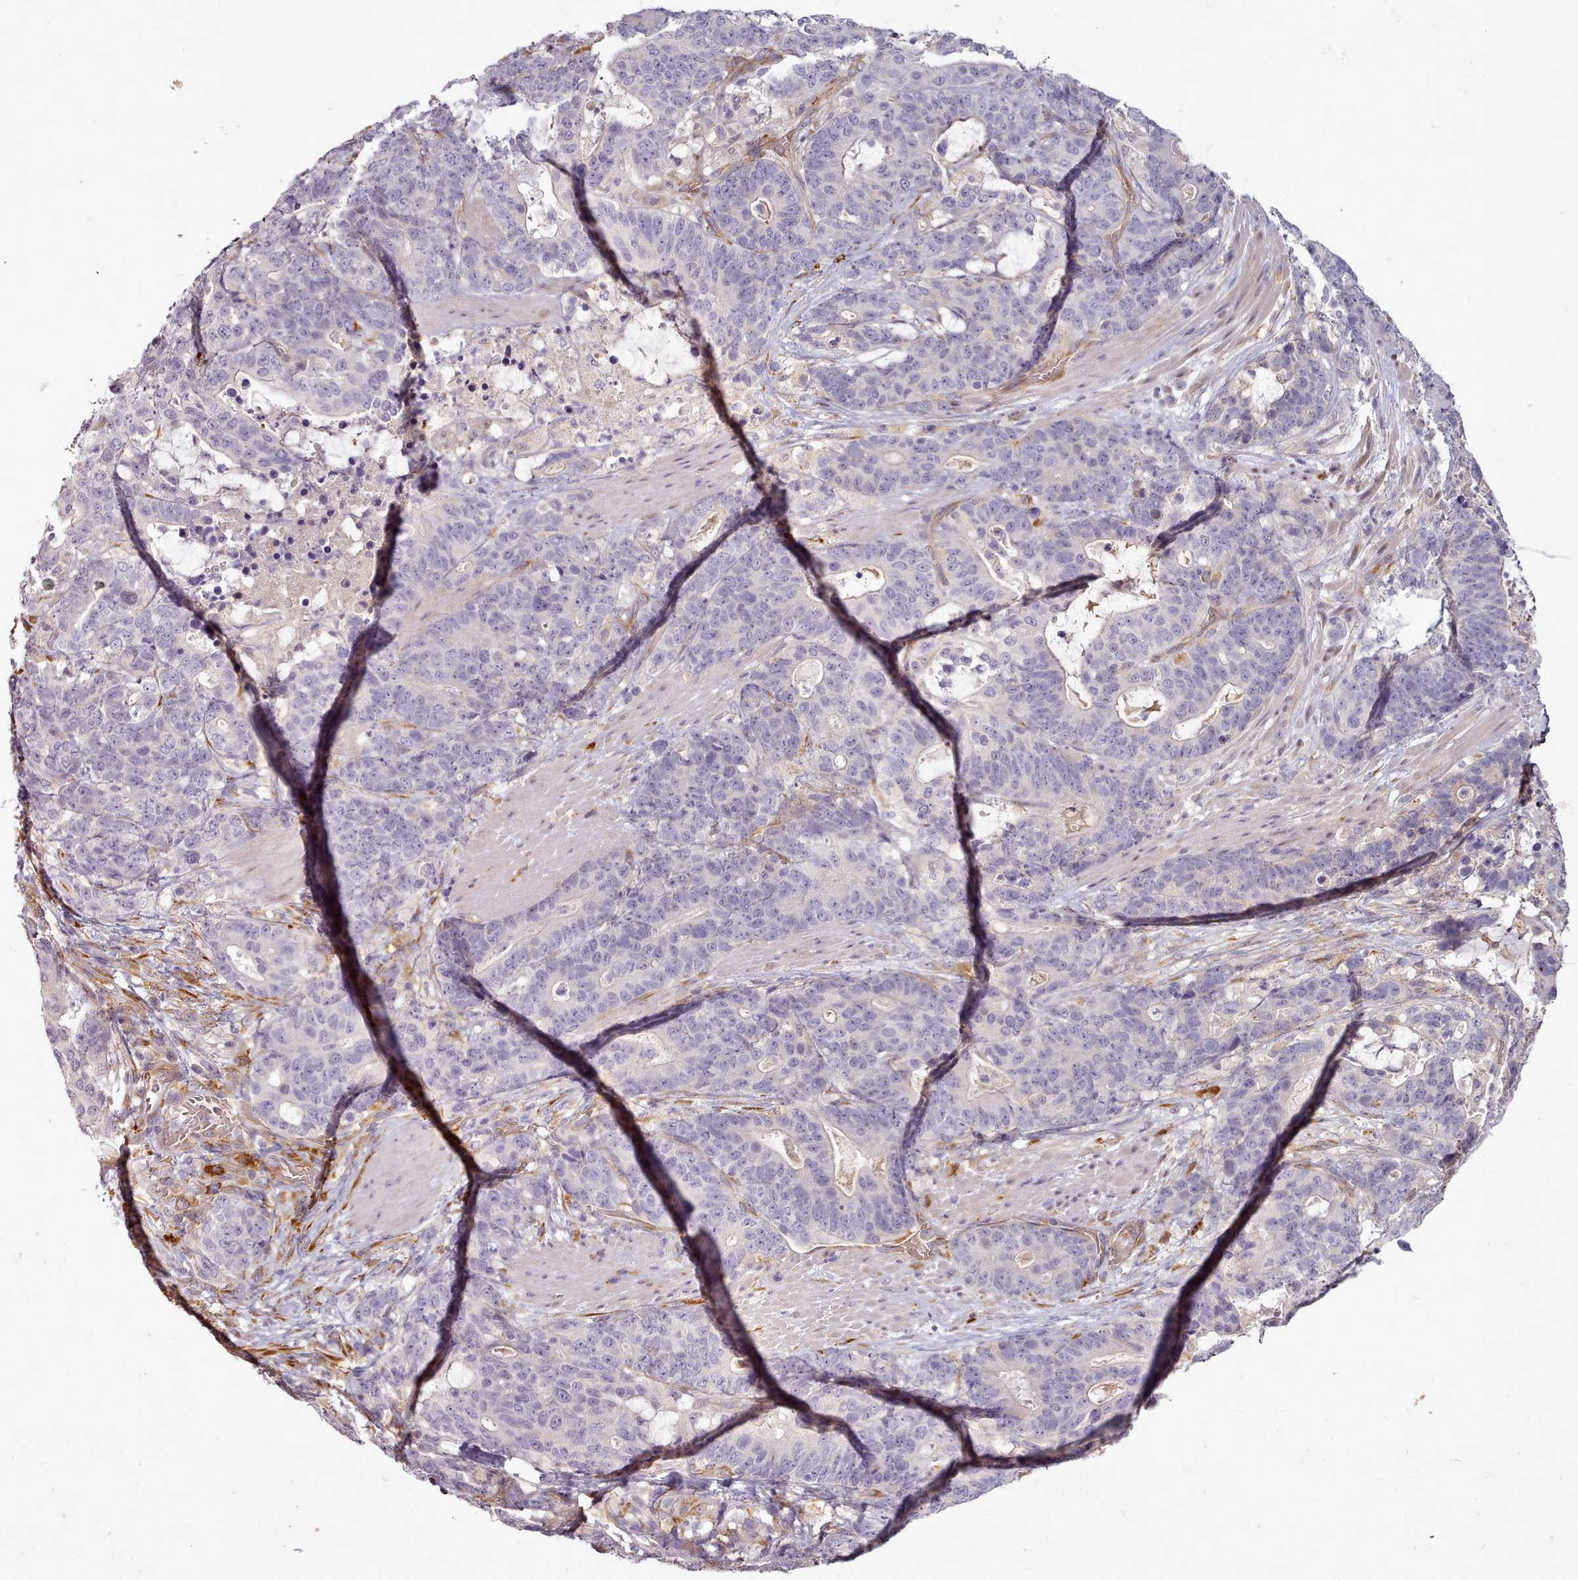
{"staining": {"intensity": "negative", "quantity": "none", "location": "none"}, "tissue": "stomach cancer", "cell_type": "Tumor cells", "image_type": "cancer", "snomed": [{"axis": "morphology", "description": "Adenocarcinoma, NOS"}, {"axis": "topography", "description": "Stomach"}], "caption": "A photomicrograph of stomach cancer (adenocarcinoma) stained for a protein demonstrates no brown staining in tumor cells. (DAB (3,3'-diaminobenzidine) immunohistochemistry (IHC) with hematoxylin counter stain).", "gene": "C1QTNF5", "patient": {"sex": "female", "age": 76}}